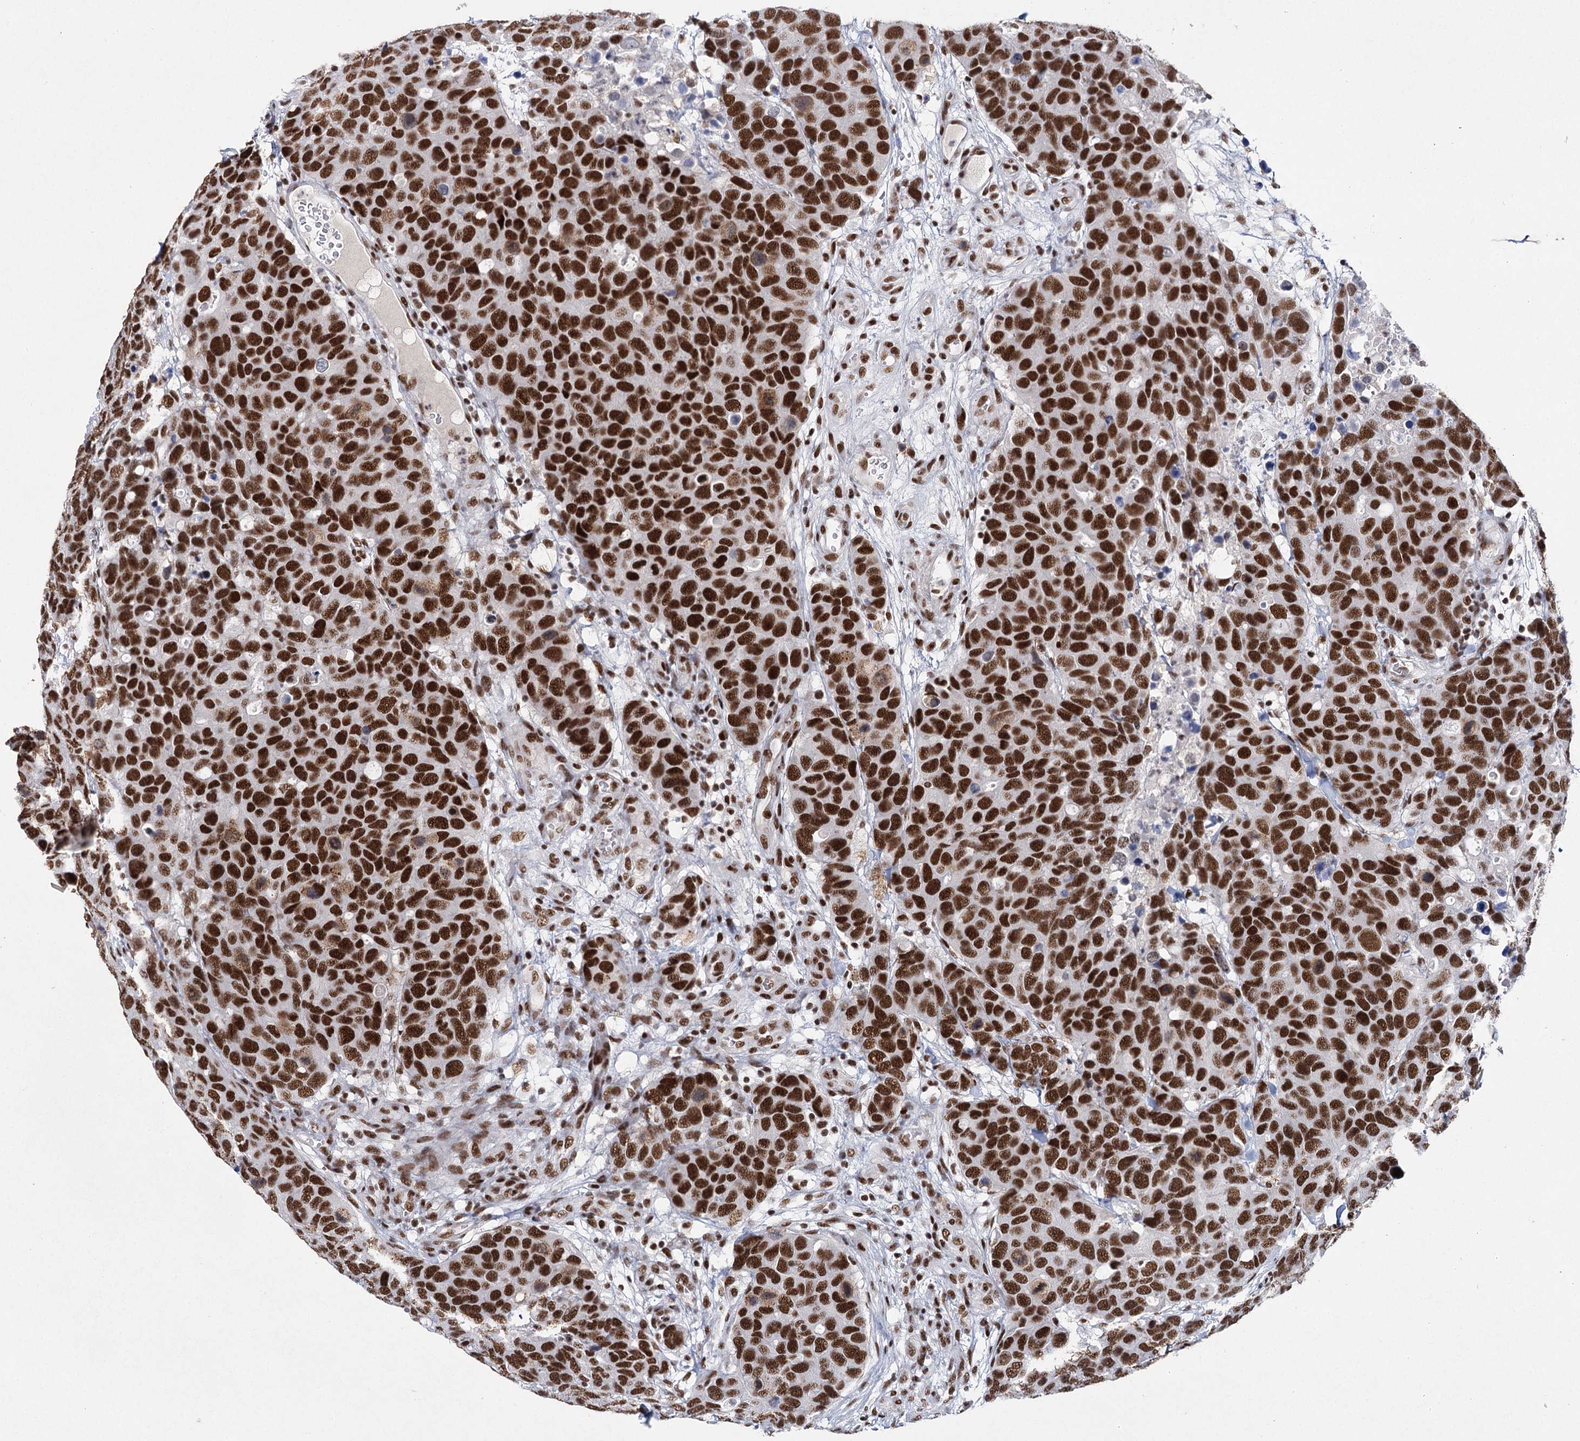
{"staining": {"intensity": "strong", "quantity": ">75%", "location": "nuclear"}, "tissue": "breast cancer", "cell_type": "Tumor cells", "image_type": "cancer", "snomed": [{"axis": "morphology", "description": "Duct carcinoma"}, {"axis": "topography", "description": "Breast"}], "caption": "Immunohistochemical staining of human breast cancer (infiltrating ductal carcinoma) shows high levels of strong nuclear protein positivity in about >75% of tumor cells.", "gene": "SCAF8", "patient": {"sex": "female", "age": 83}}